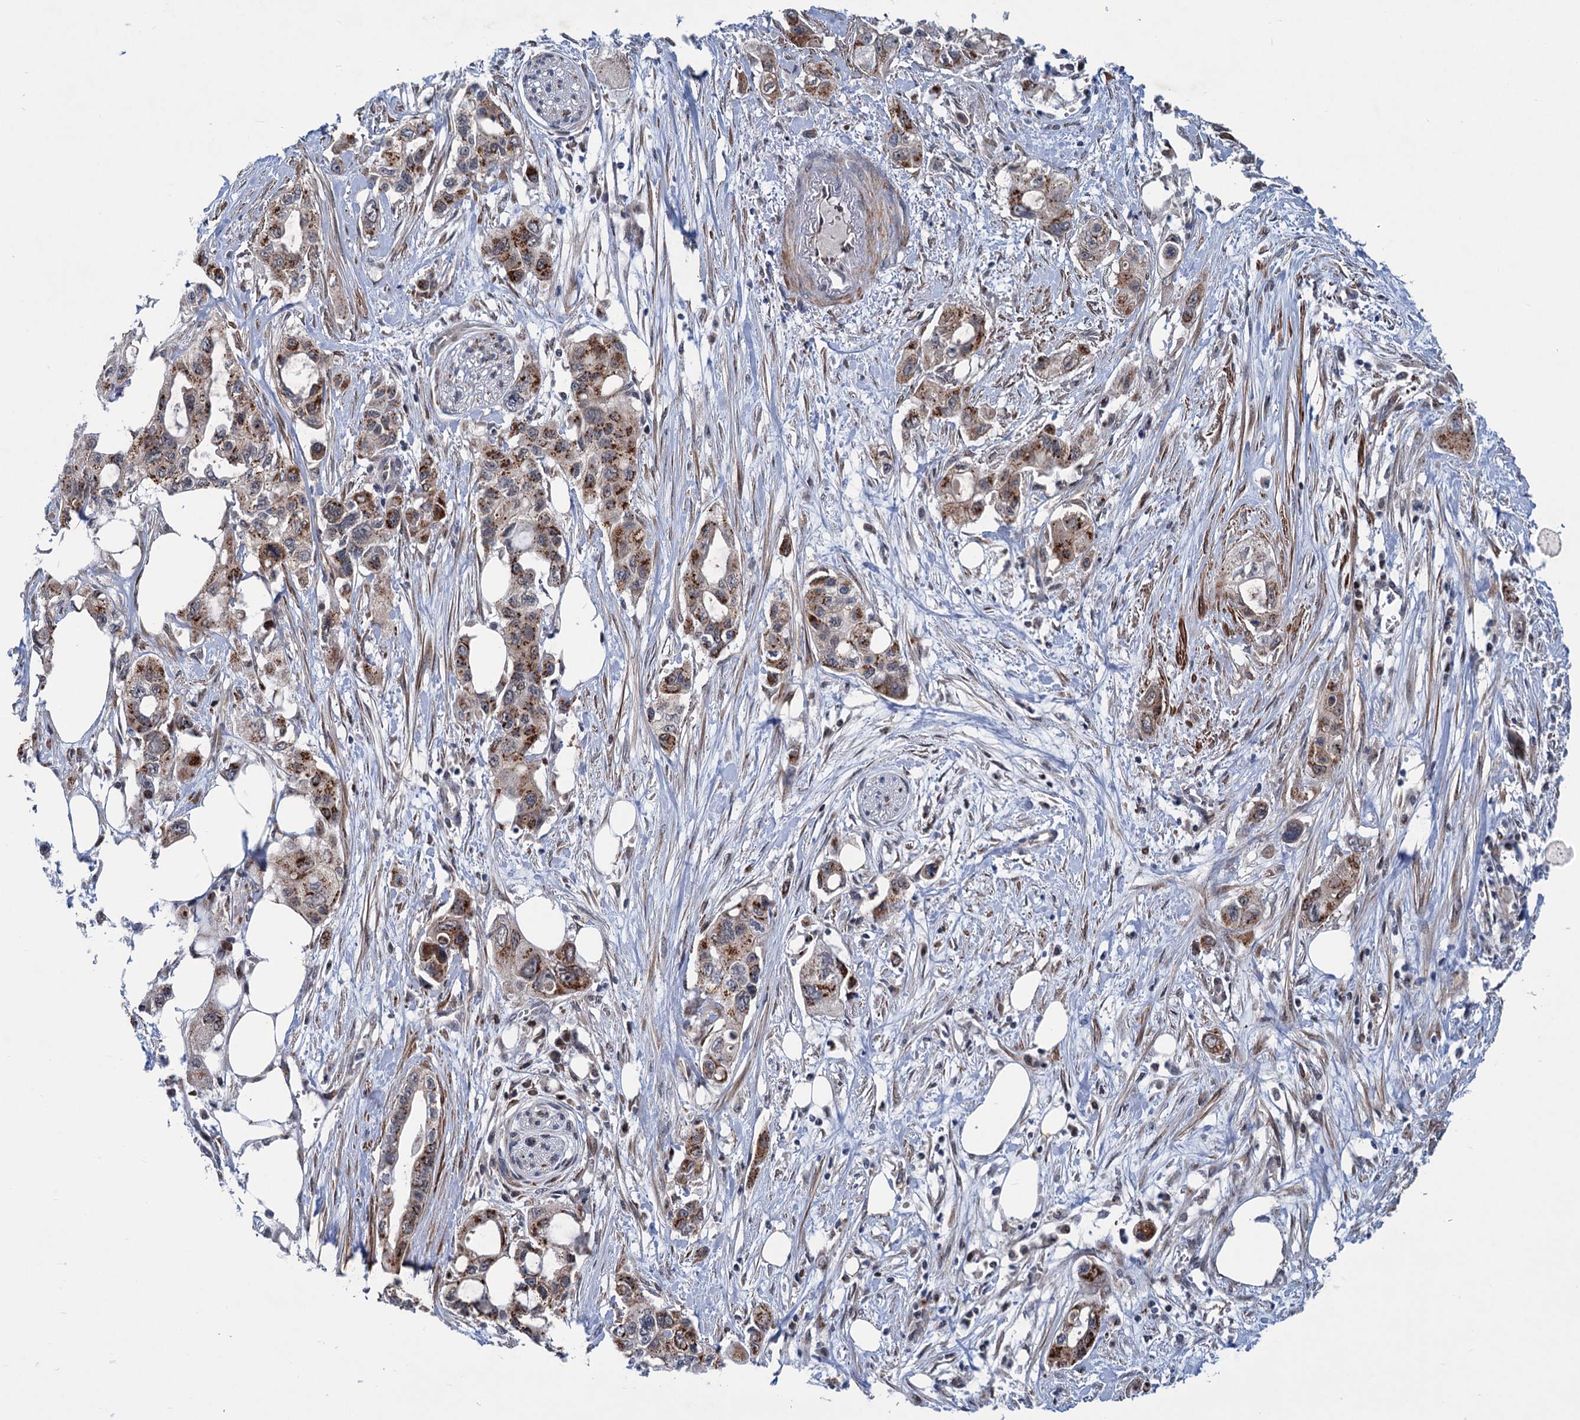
{"staining": {"intensity": "strong", "quantity": "25%-75%", "location": "cytoplasmic/membranous"}, "tissue": "pancreatic cancer", "cell_type": "Tumor cells", "image_type": "cancer", "snomed": [{"axis": "morphology", "description": "Adenocarcinoma, NOS"}, {"axis": "topography", "description": "Pancreas"}], "caption": "About 25%-75% of tumor cells in human pancreatic cancer (adenocarcinoma) exhibit strong cytoplasmic/membranous protein positivity as visualized by brown immunohistochemical staining.", "gene": "ELP4", "patient": {"sex": "male", "age": 75}}